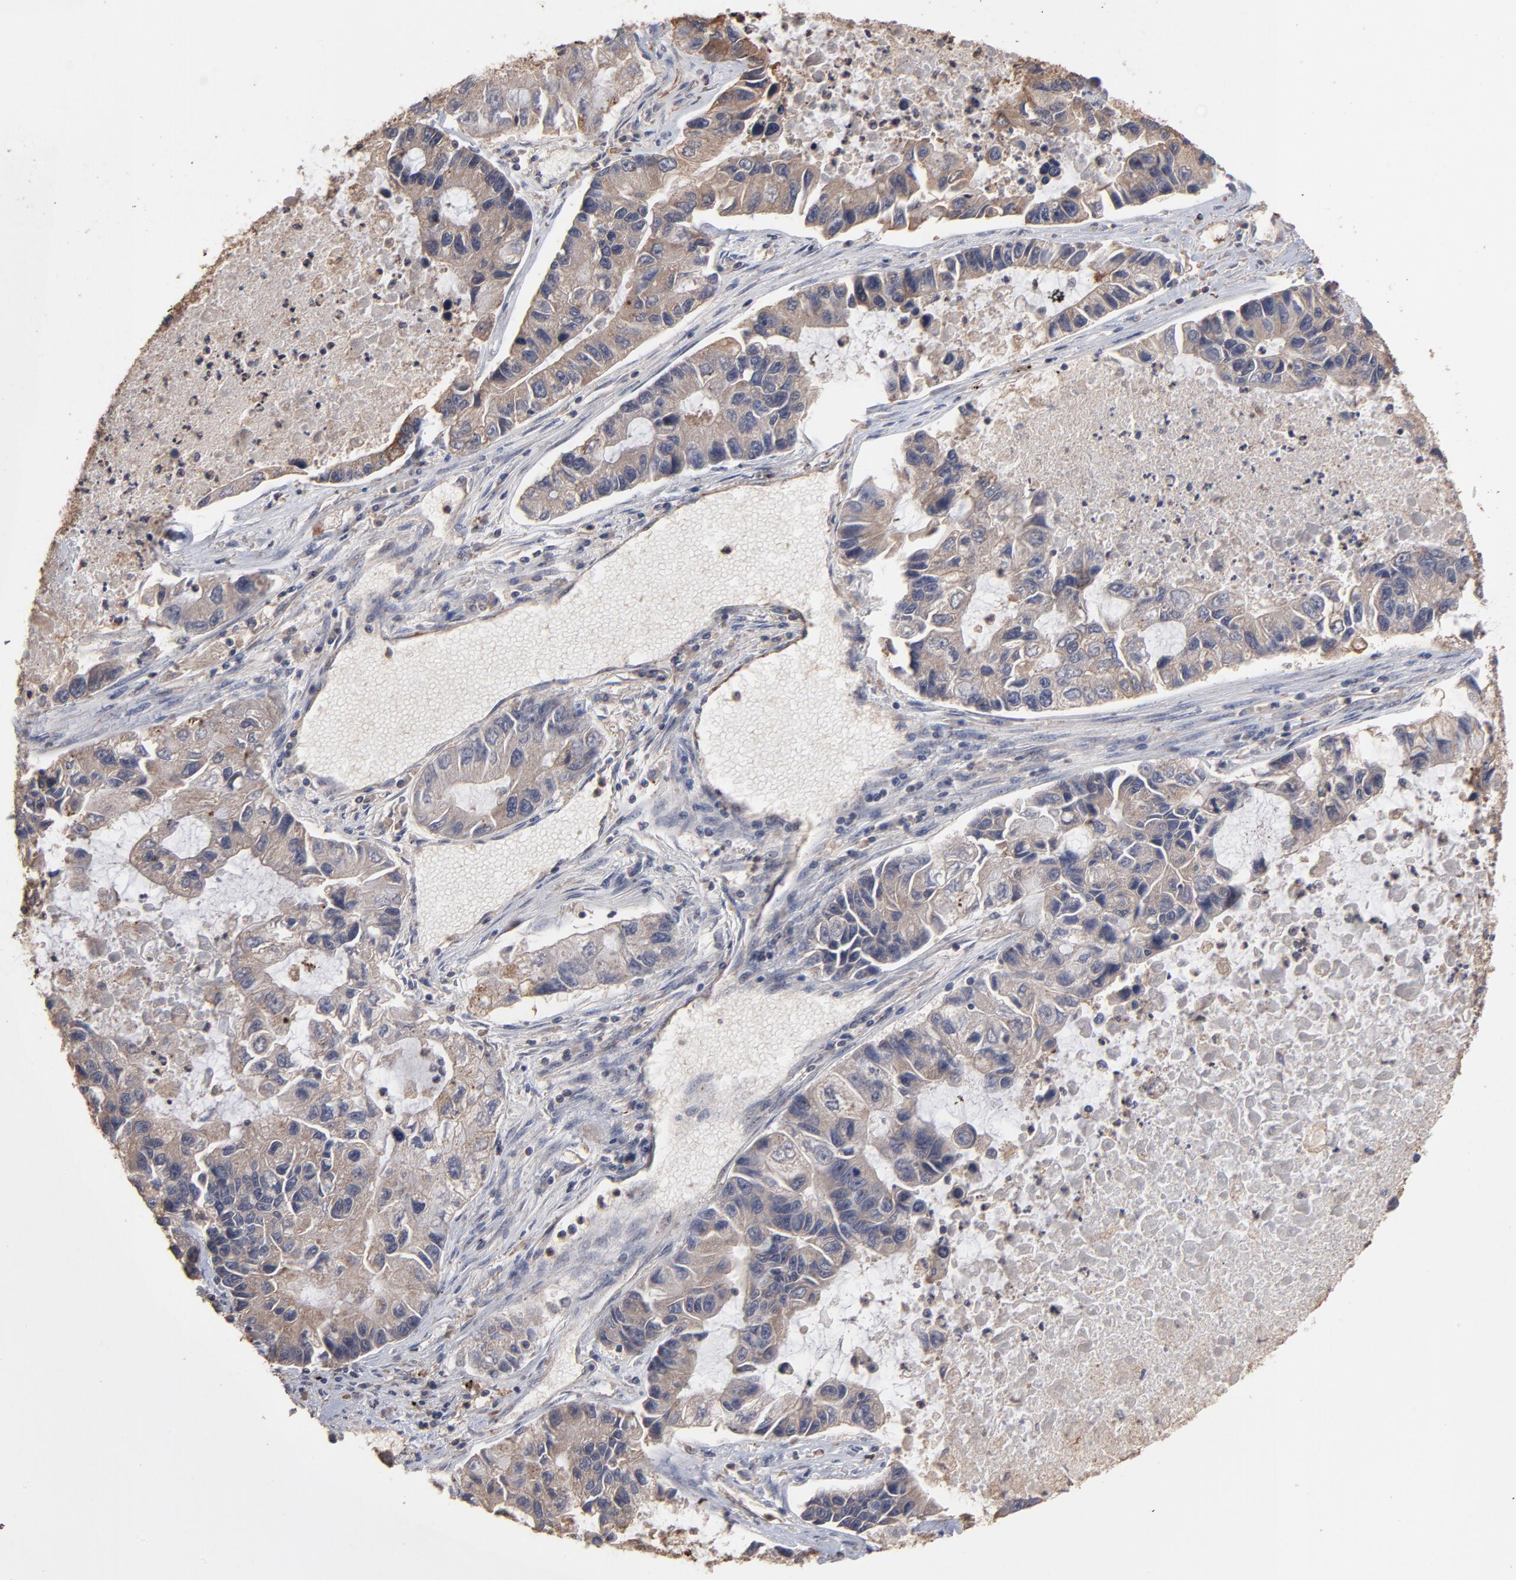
{"staining": {"intensity": "moderate", "quantity": ">75%", "location": "cytoplasmic/membranous"}, "tissue": "lung cancer", "cell_type": "Tumor cells", "image_type": "cancer", "snomed": [{"axis": "morphology", "description": "Adenocarcinoma, NOS"}, {"axis": "topography", "description": "Lung"}], "caption": "Immunohistochemical staining of human adenocarcinoma (lung) shows medium levels of moderate cytoplasmic/membranous expression in about >75% of tumor cells.", "gene": "TANGO2", "patient": {"sex": "female", "age": 51}}